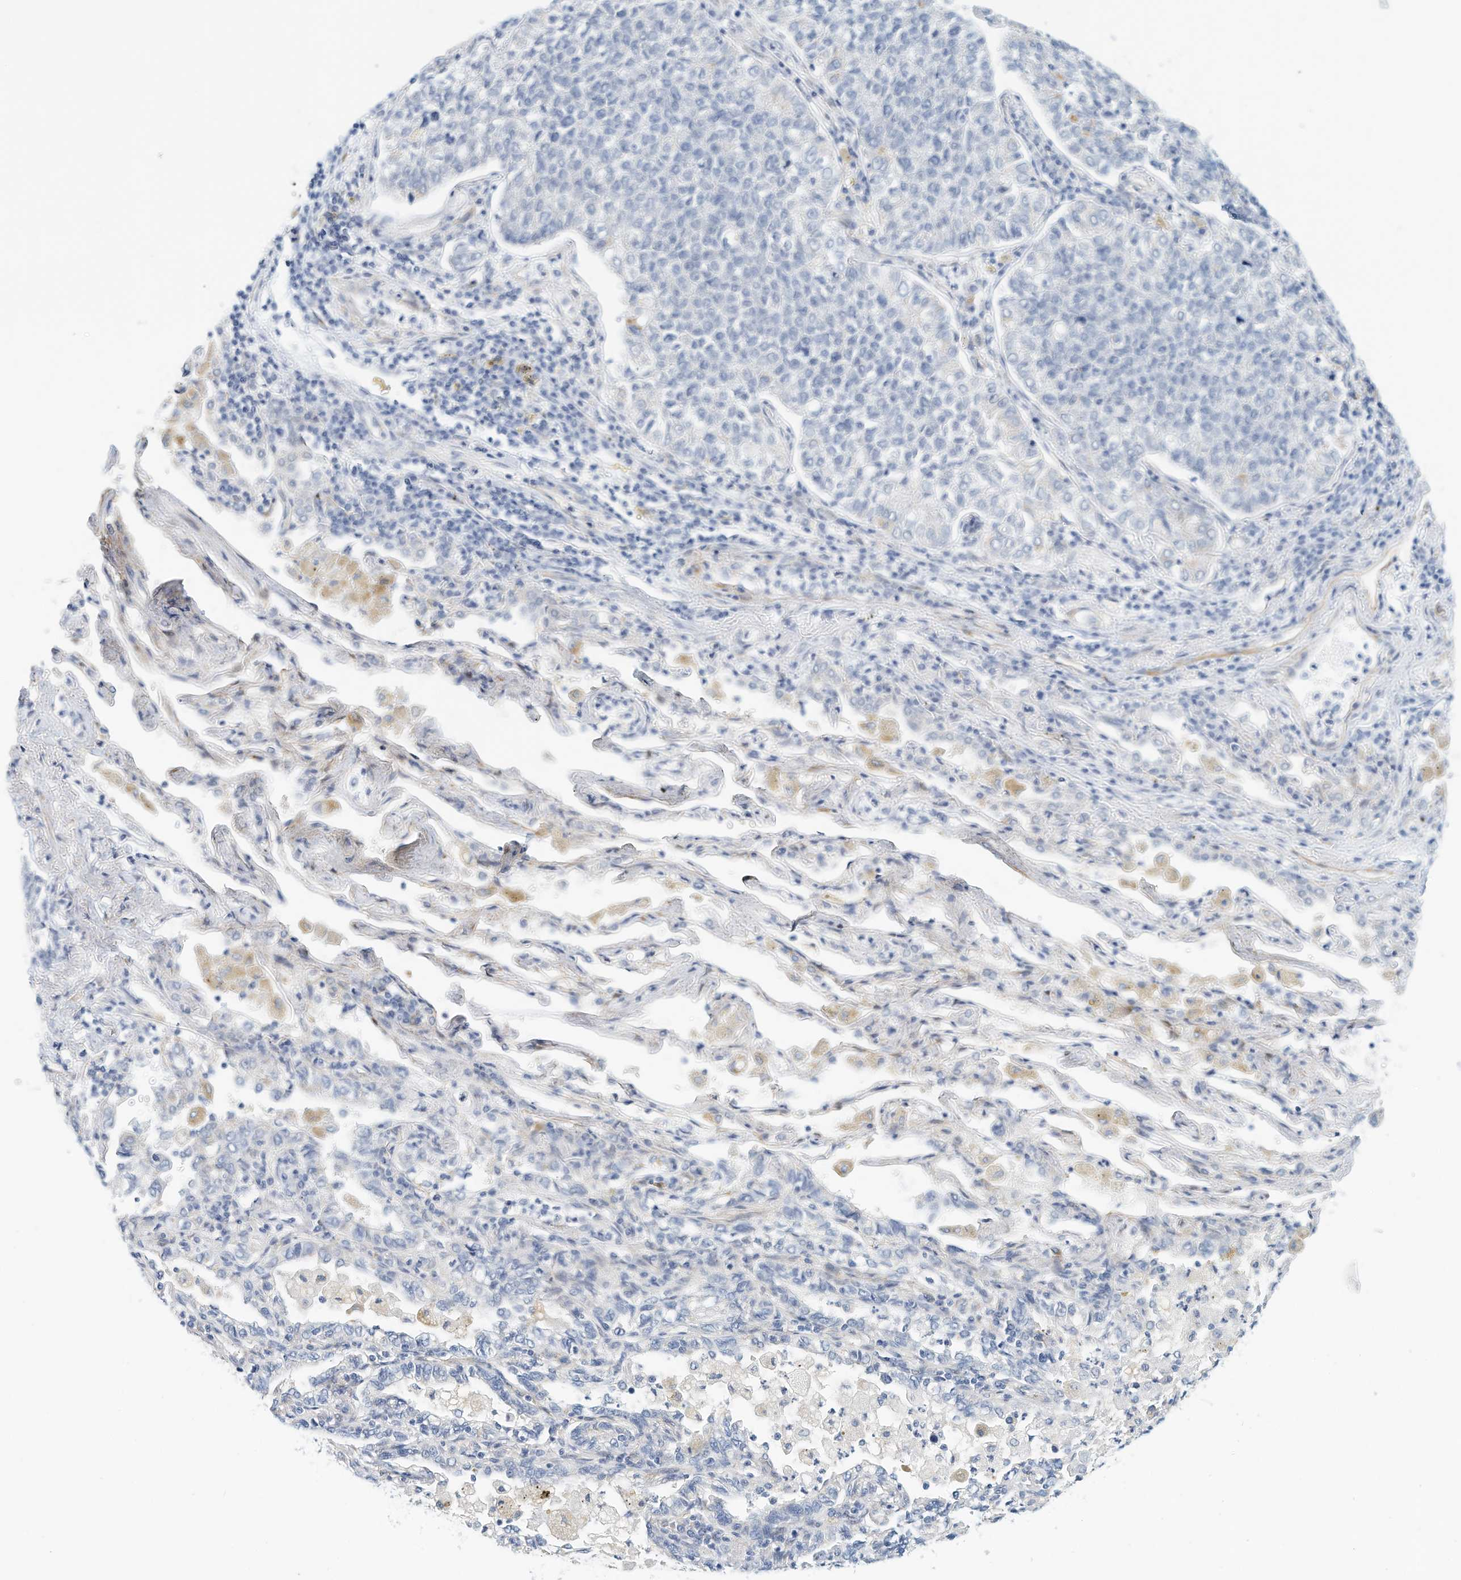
{"staining": {"intensity": "negative", "quantity": "none", "location": "none"}, "tissue": "lung cancer", "cell_type": "Tumor cells", "image_type": "cancer", "snomed": [{"axis": "morphology", "description": "Adenocarcinoma, NOS"}, {"axis": "topography", "description": "Lung"}], "caption": "Lung adenocarcinoma stained for a protein using immunohistochemistry shows no staining tumor cells.", "gene": "ARHGAP28", "patient": {"sex": "male", "age": 49}}